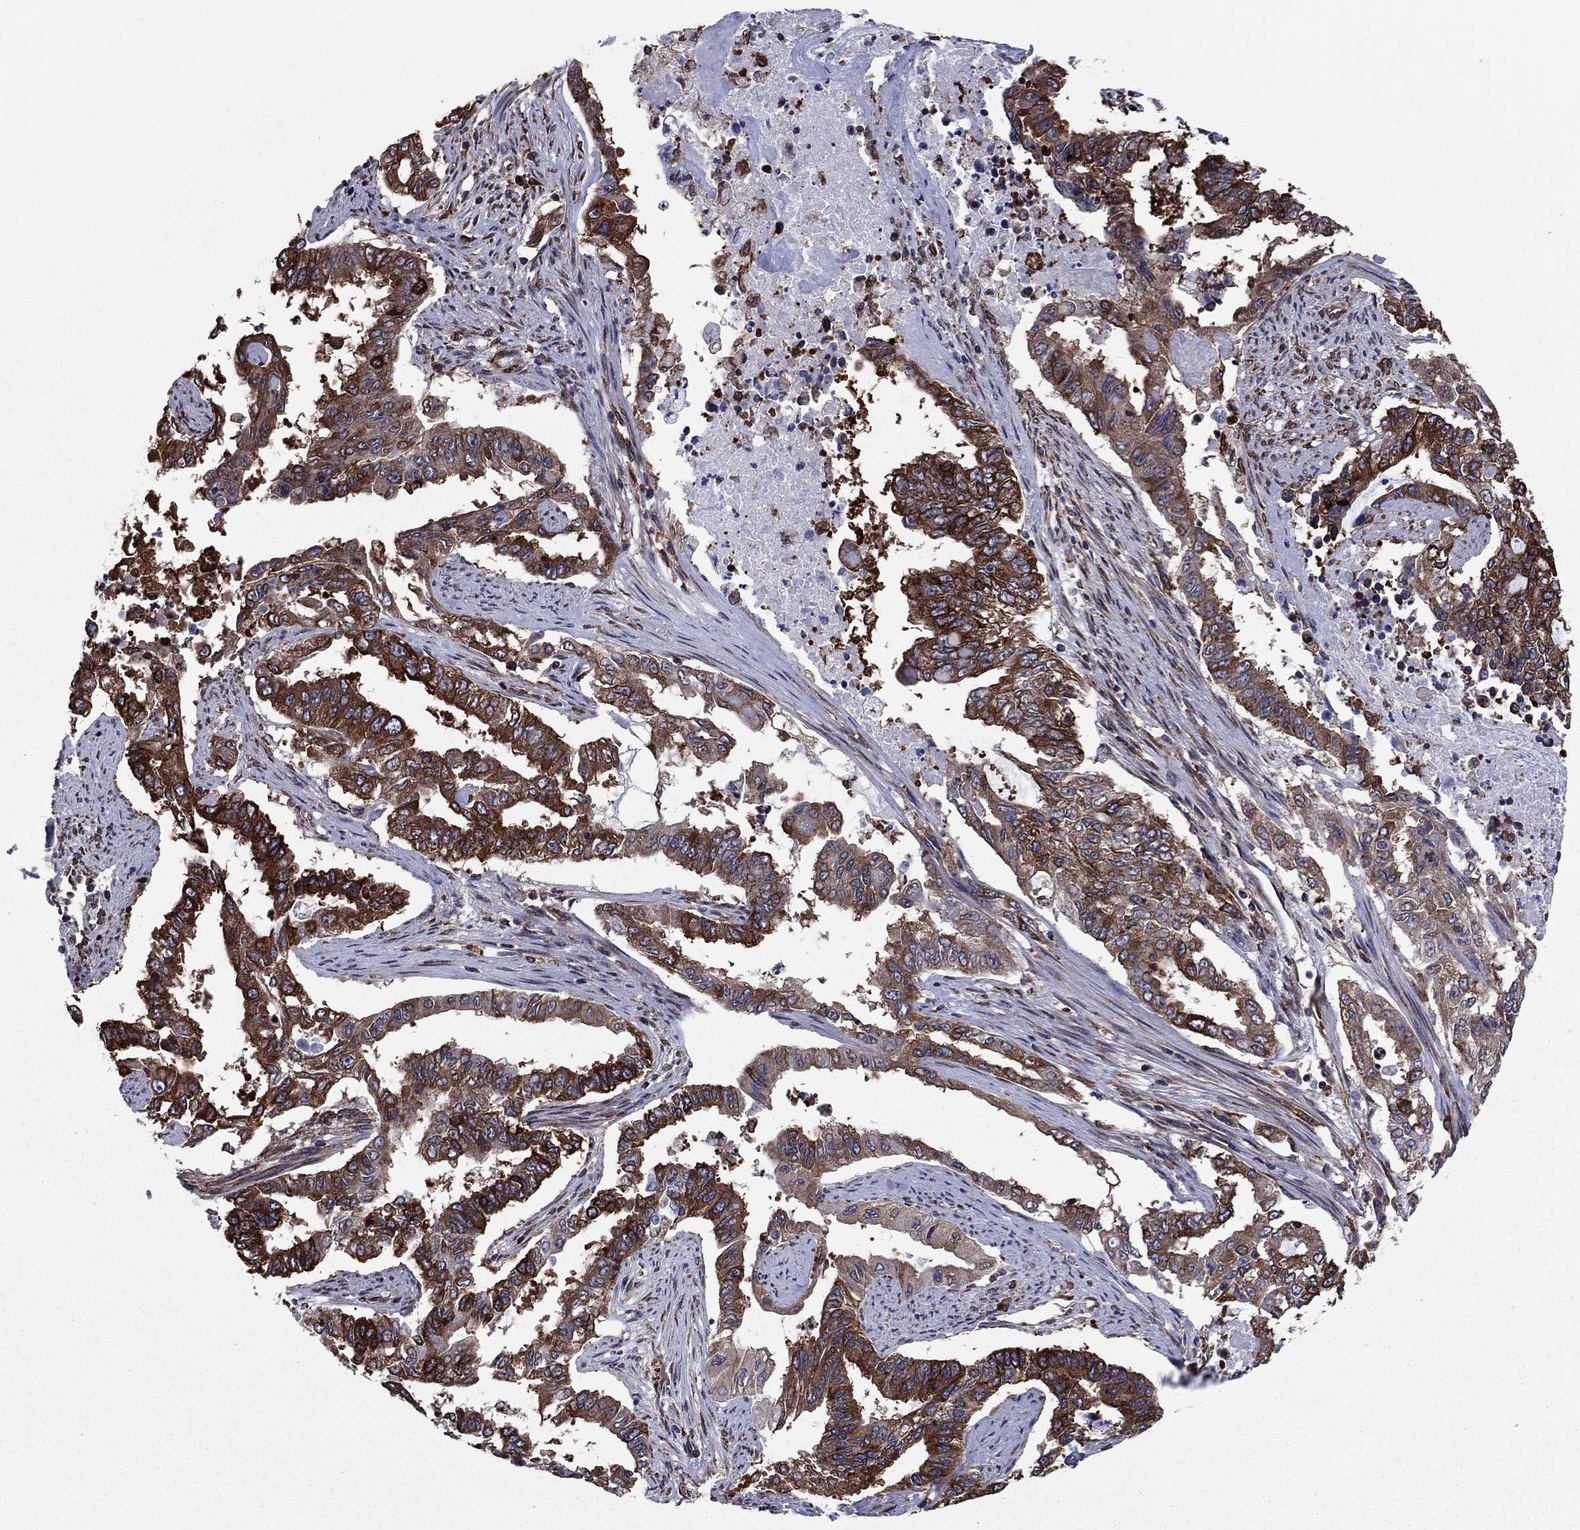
{"staining": {"intensity": "strong", "quantity": ">75%", "location": "cytoplasmic/membranous"}, "tissue": "endometrial cancer", "cell_type": "Tumor cells", "image_type": "cancer", "snomed": [{"axis": "morphology", "description": "Adenocarcinoma, NOS"}, {"axis": "topography", "description": "Uterus"}], "caption": "Immunohistochemical staining of endometrial cancer (adenocarcinoma) demonstrates high levels of strong cytoplasmic/membranous expression in about >75% of tumor cells. The staining is performed using DAB brown chromogen to label protein expression. The nuclei are counter-stained blue using hematoxylin.", "gene": "YBX1", "patient": {"sex": "female", "age": 59}}